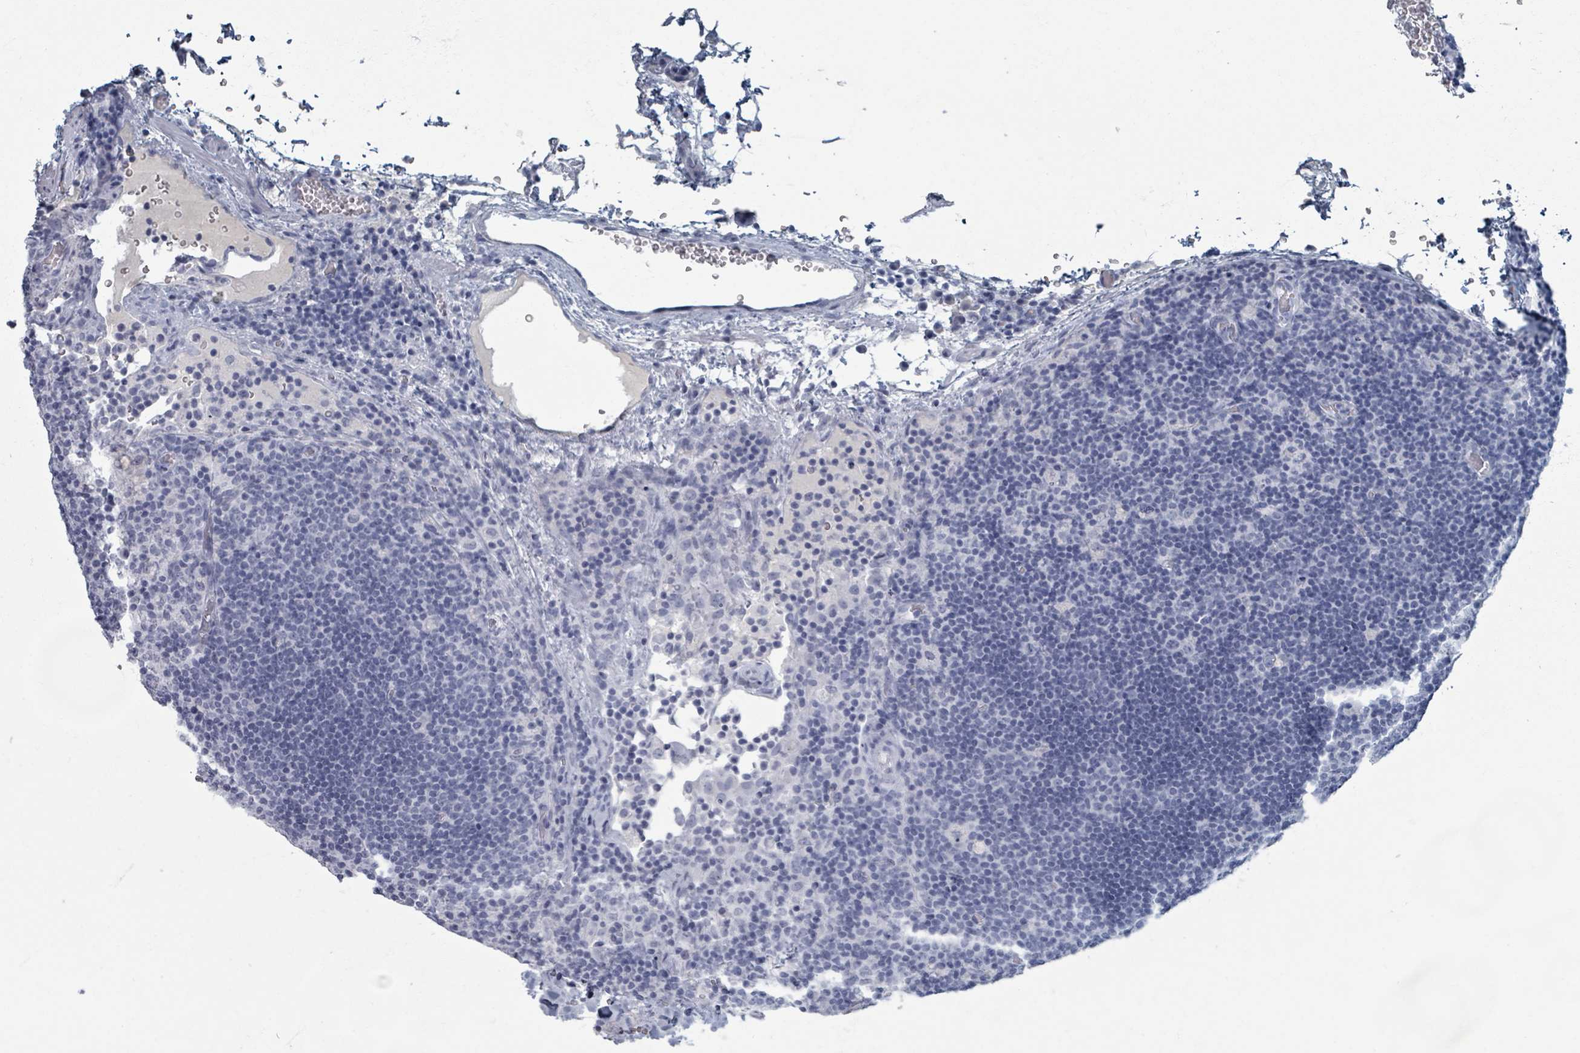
{"staining": {"intensity": "negative", "quantity": "none", "location": "none"}, "tissue": "lymph node", "cell_type": "Germinal center cells", "image_type": "normal", "snomed": [{"axis": "morphology", "description": "Normal tissue, NOS"}, {"axis": "topography", "description": "Lymph node"}], "caption": "Histopathology image shows no significant protein staining in germinal center cells of unremarkable lymph node.", "gene": "TAS2R1", "patient": {"sex": "male", "age": 58}}